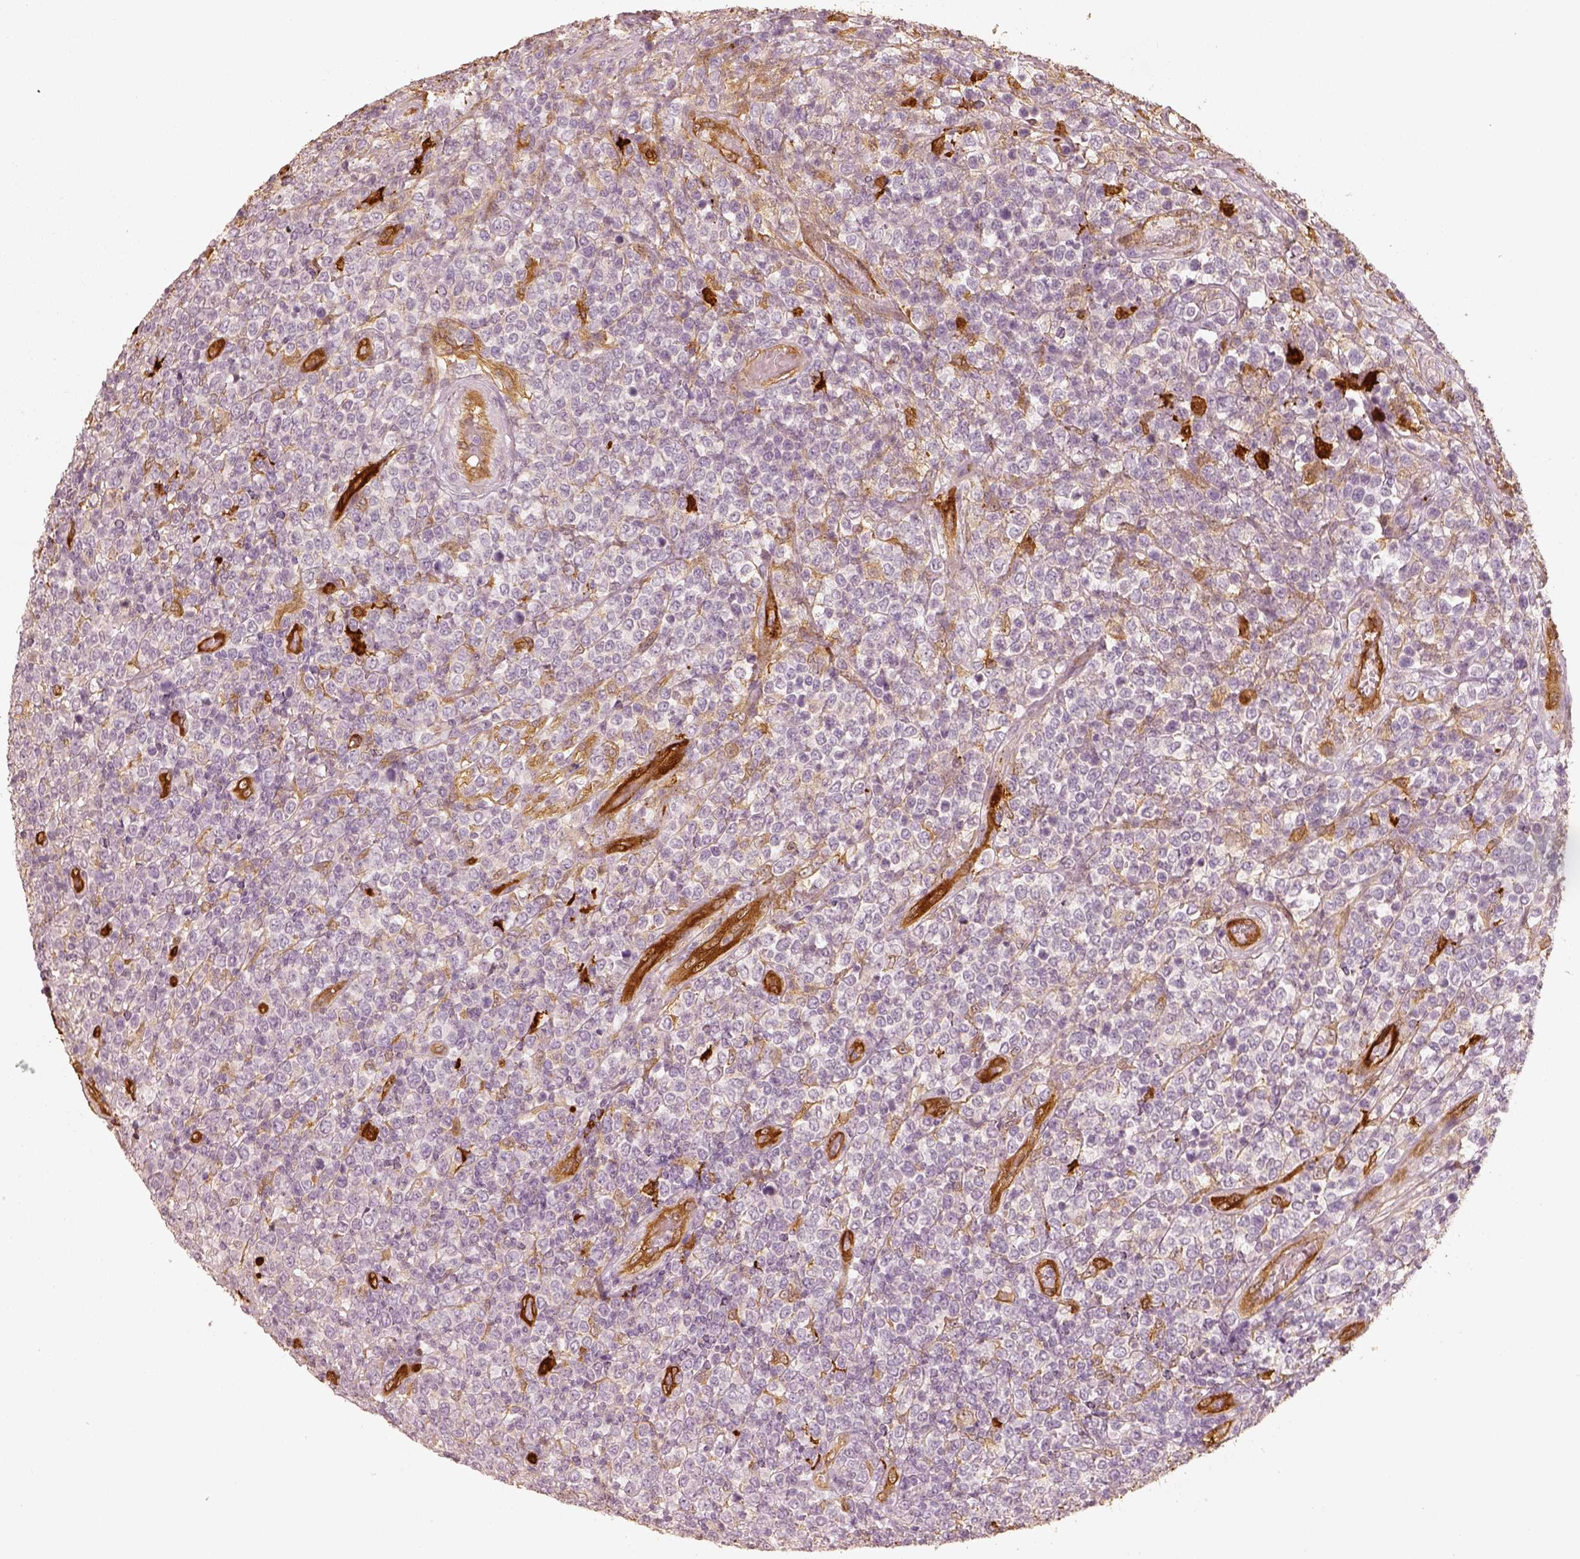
{"staining": {"intensity": "negative", "quantity": "none", "location": "none"}, "tissue": "lymphoma", "cell_type": "Tumor cells", "image_type": "cancer", "snomed": [{"axis": "morphology", "description": "Malignant lymphoma, non-Hodgkin's type, High grade"}, {"axis": "topography", "description": "Soft tissue"}], "caption": "A high-resolution micrograph shows immunohistochemistry staining of lymphoma, which demonstrates no significant positivity in tumor cells.", "gene": "FSCN1", "patient": {"sex": "female", "age": 56}}